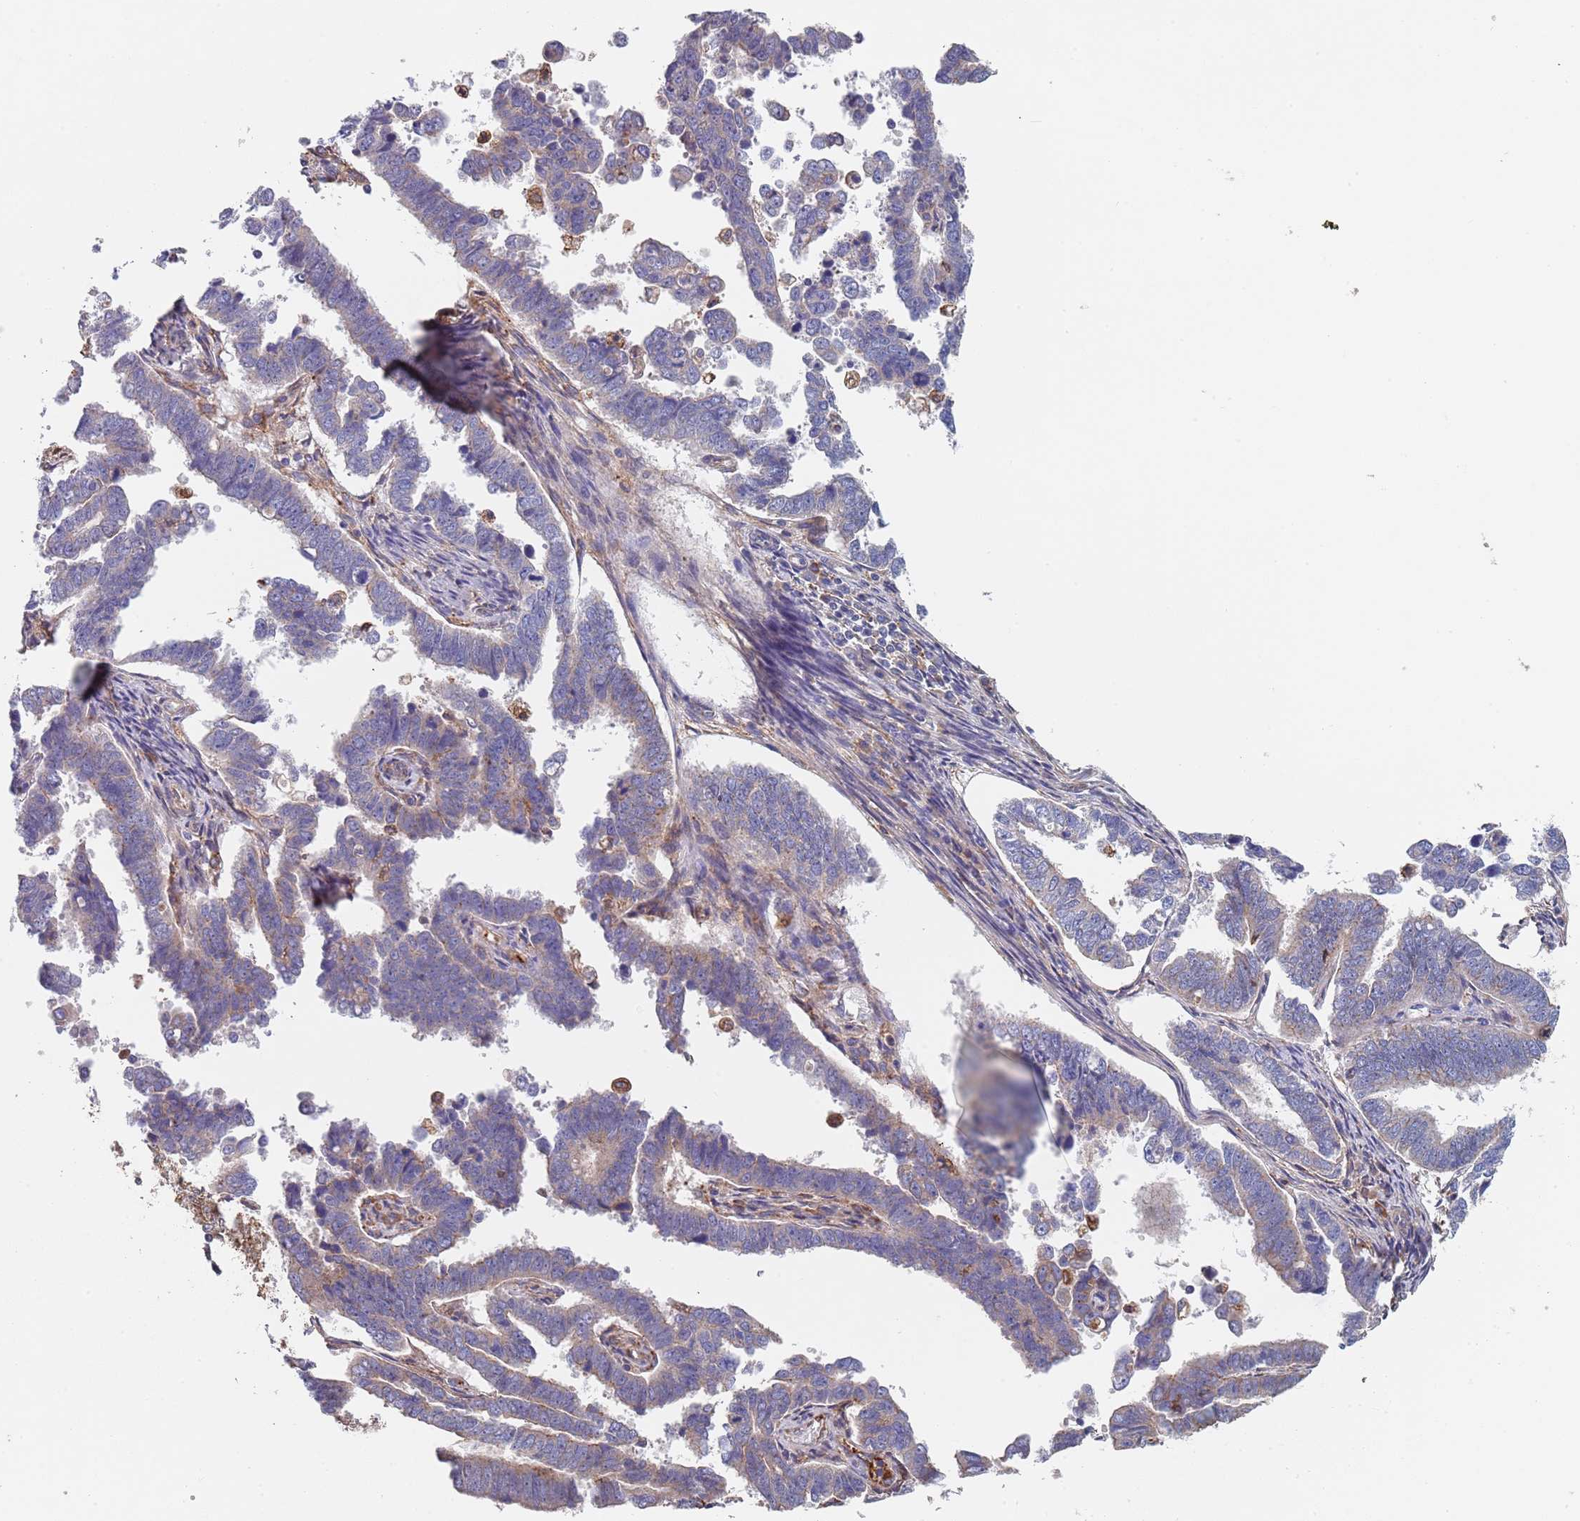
{"staining": {"intensity": "weak", "quantity": "25%-75%", "location": "cytoplasmic/membranous"}, "tissue": "endometrial cancer", "cell_type": "Tumor cells", "image_type": "cancer", "snomed": [{"axis": "morphology", "description": "Adenocarcinoma, NOS"}, {"axis": "topography", "description": "Endometrium"}], "caption": "Immunohistochemical staining of human endometrial cancer (adenocarcinoma) reveals low levels of weak cytoplasmic/membranous staining in about 25%-75% of tumor cells.", "gene": "DCUN1D3", "patient": {"sex": "female", "age": 75}}